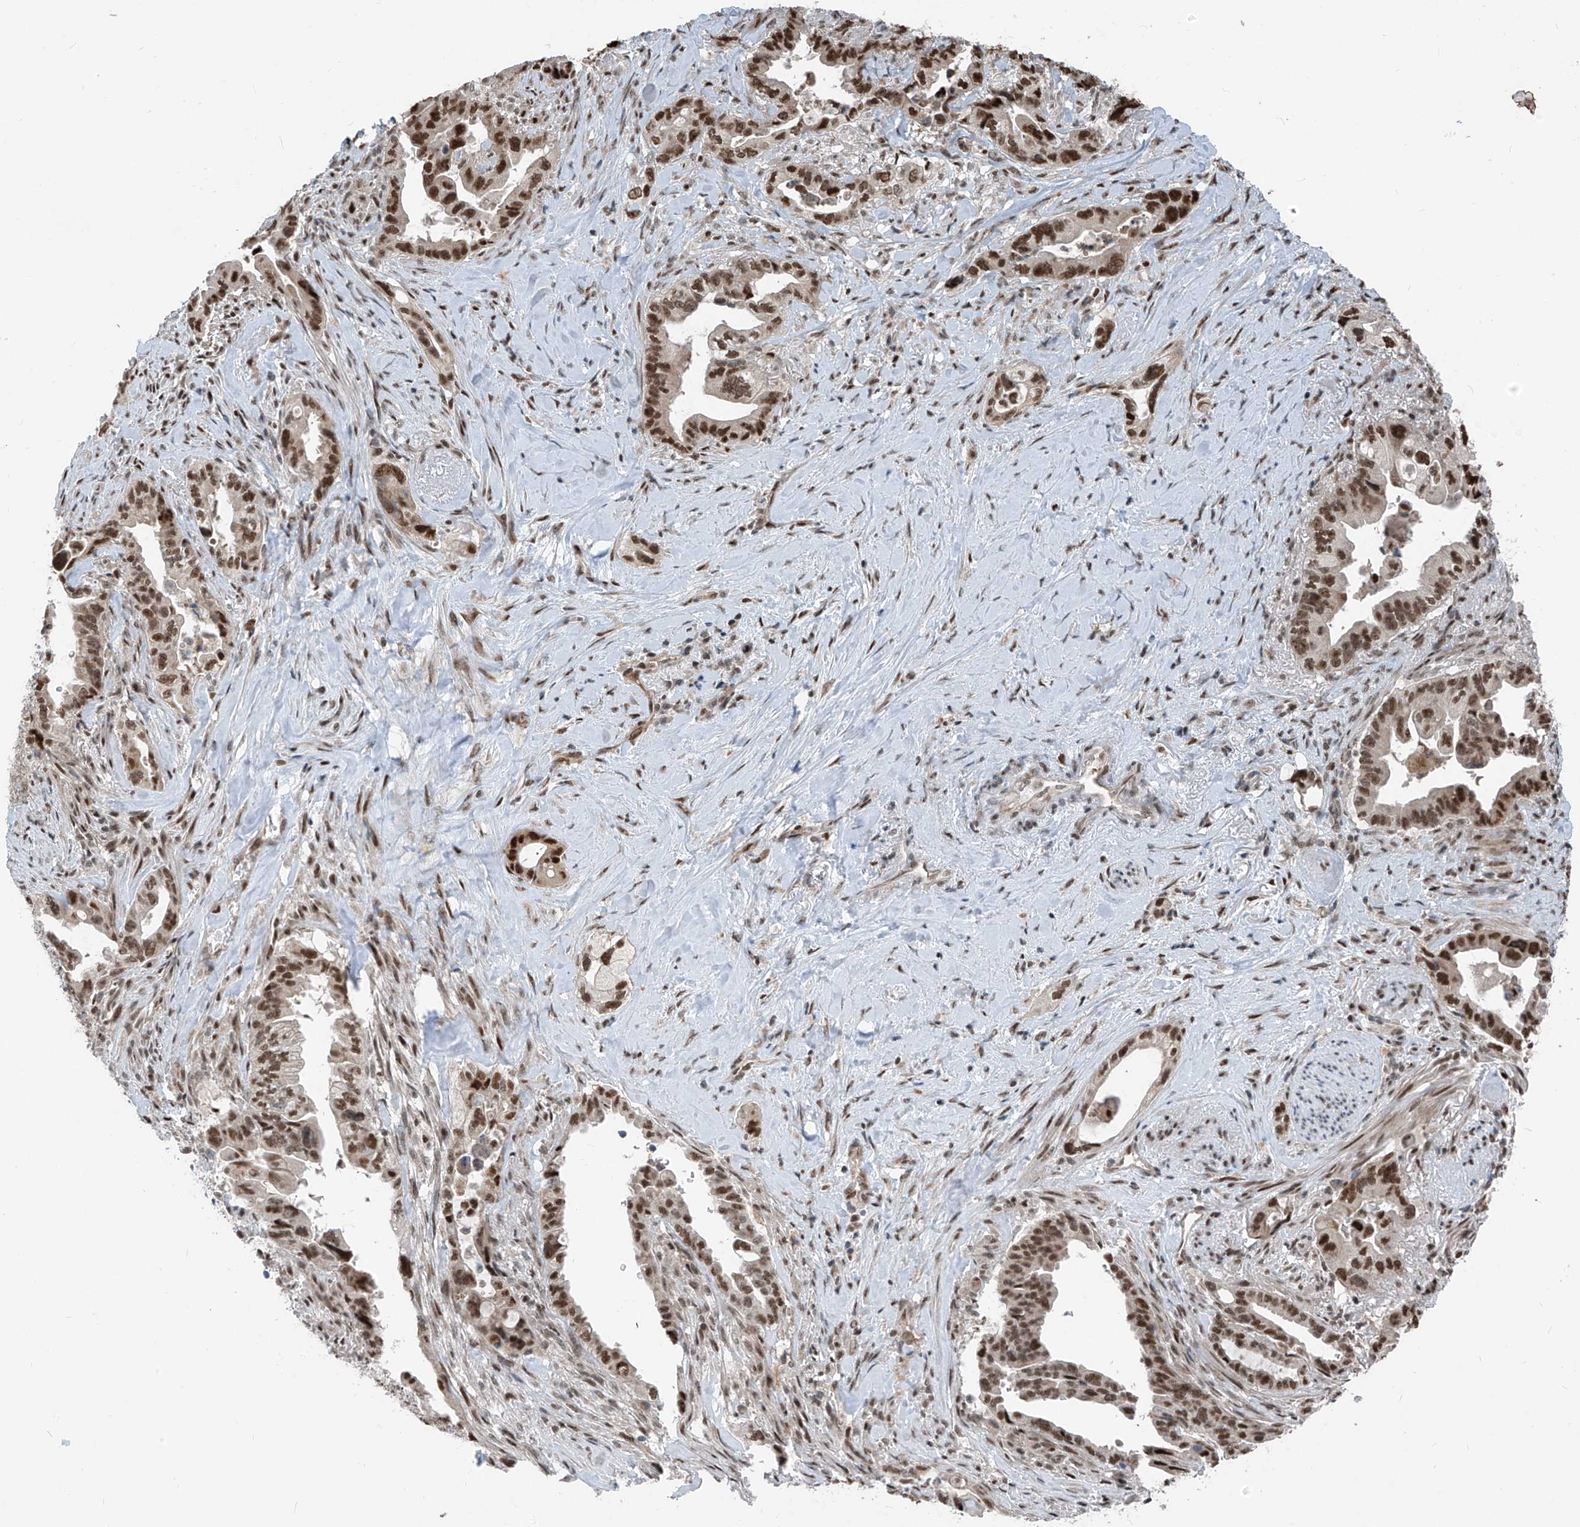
{"staining": {"intensity": "moderate", "quantity": ">75%", "location": "nuclear"}, "tissue": "pancreatic cancer", "cell_type": "Tumor cells", "image_type": "cancer", "snomed": [{"axis": "morphology", "description": "Adenocarcinoma, NOS"}, {"axis": "topography", "description": "Pancreas"}], "caption": "A histopathology image of pancreatic cancer (adenocarcinoma) stained for a protein exhibits moderate nuclear brown staining in tumor cells.", "gene": "RBP7", "patient": {"sex": "male", "age": 70}}